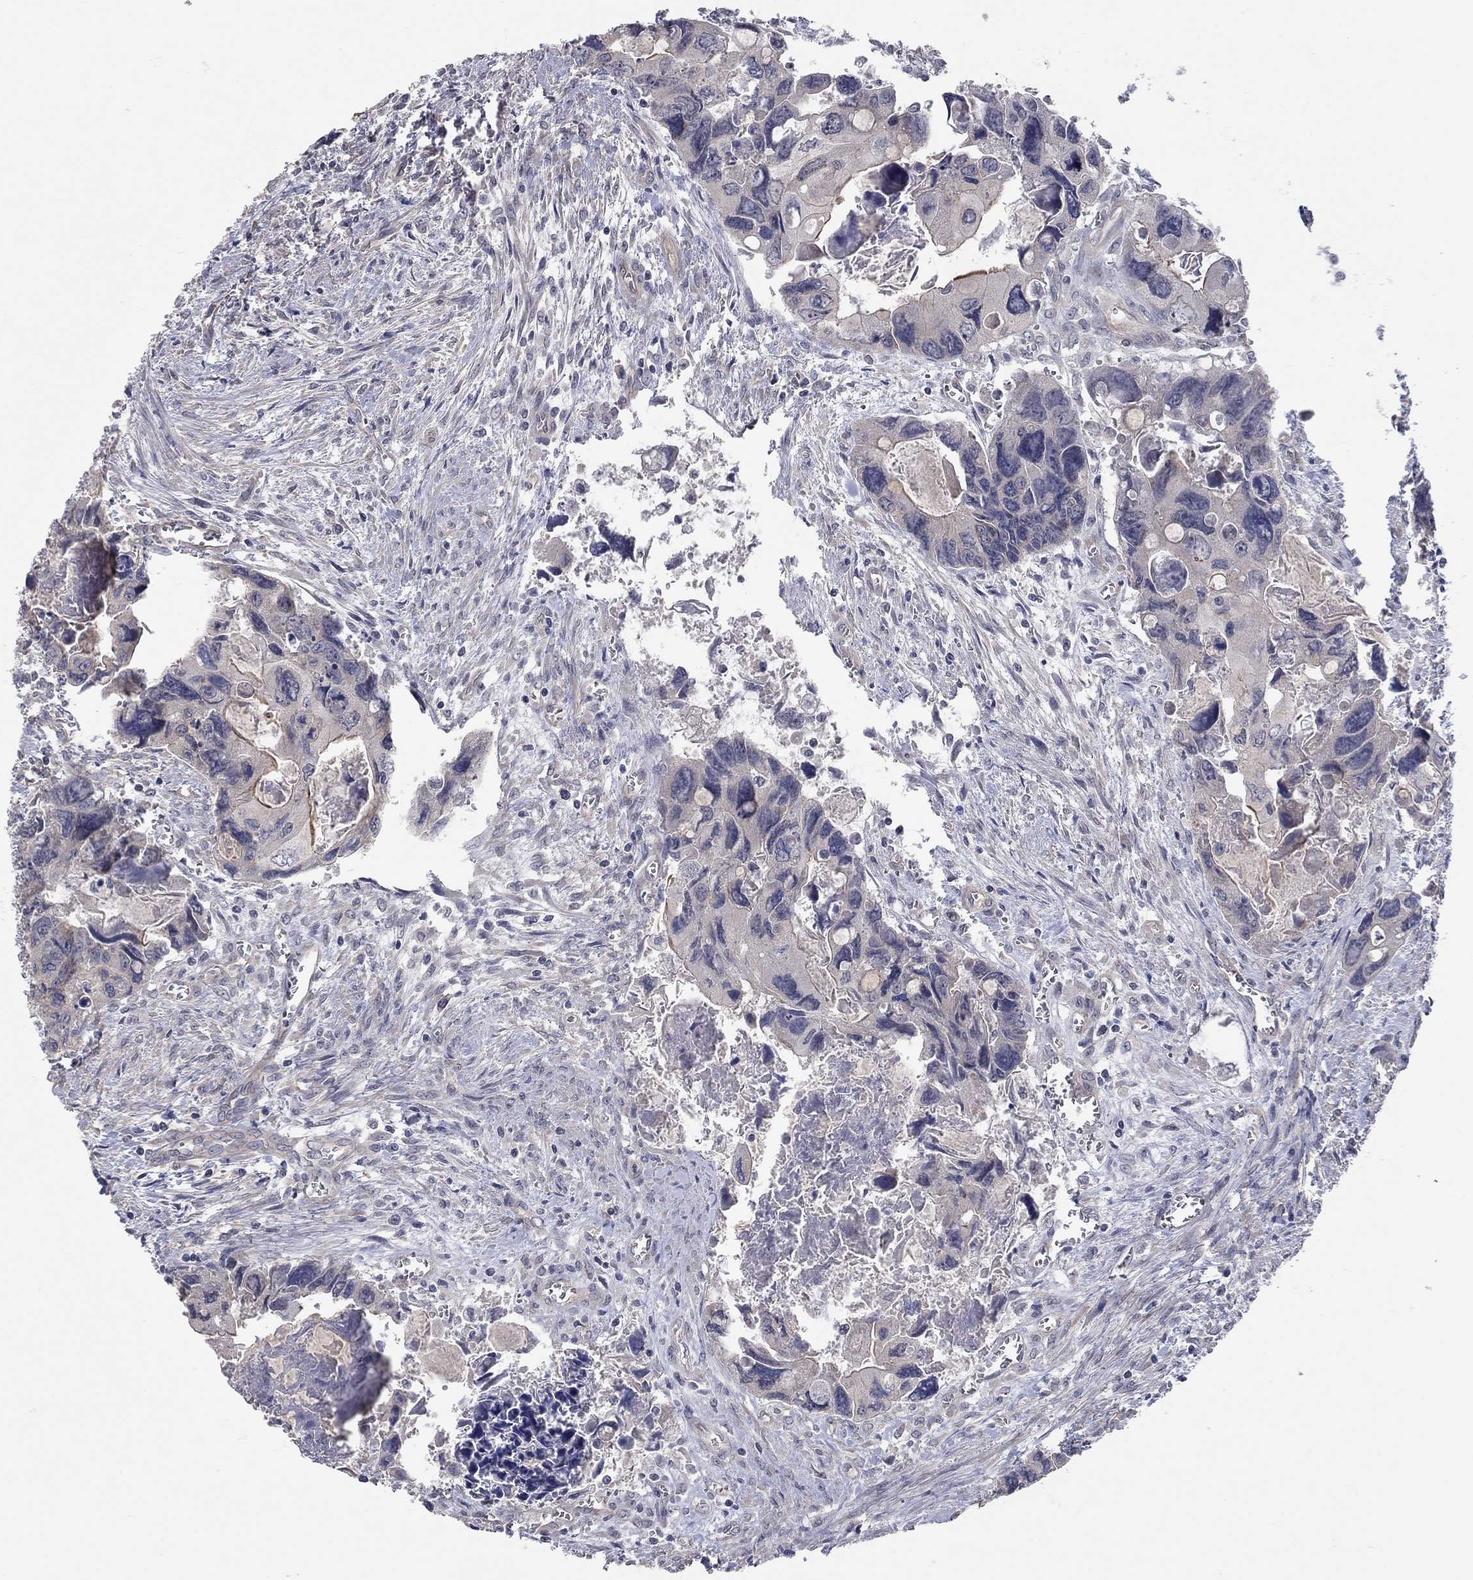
{"staining": {"intensity": "negative", "quantity": "none", "location": "none"}, "tissue": "colorectal cancer", "cell_type": "Tumor cells", "image_type": "cancer", "snomed": [{"axis": "morphology", "description": "Adenocarcinoma, NOS"}, {"axis": "topography", "description": "Rectum"}], "caption": "IHC histopathology image of human colorectal cancer stained for a protein (brown), which exhibits no positivity in tumor cells. (DAB (3,3'-diaminobenzidine) immunohistochemistry (IHC) visualized using brightfield microscopy, high magnification).", "gene": "WASF3", "patient": {"sex": "male", "age": 62}}